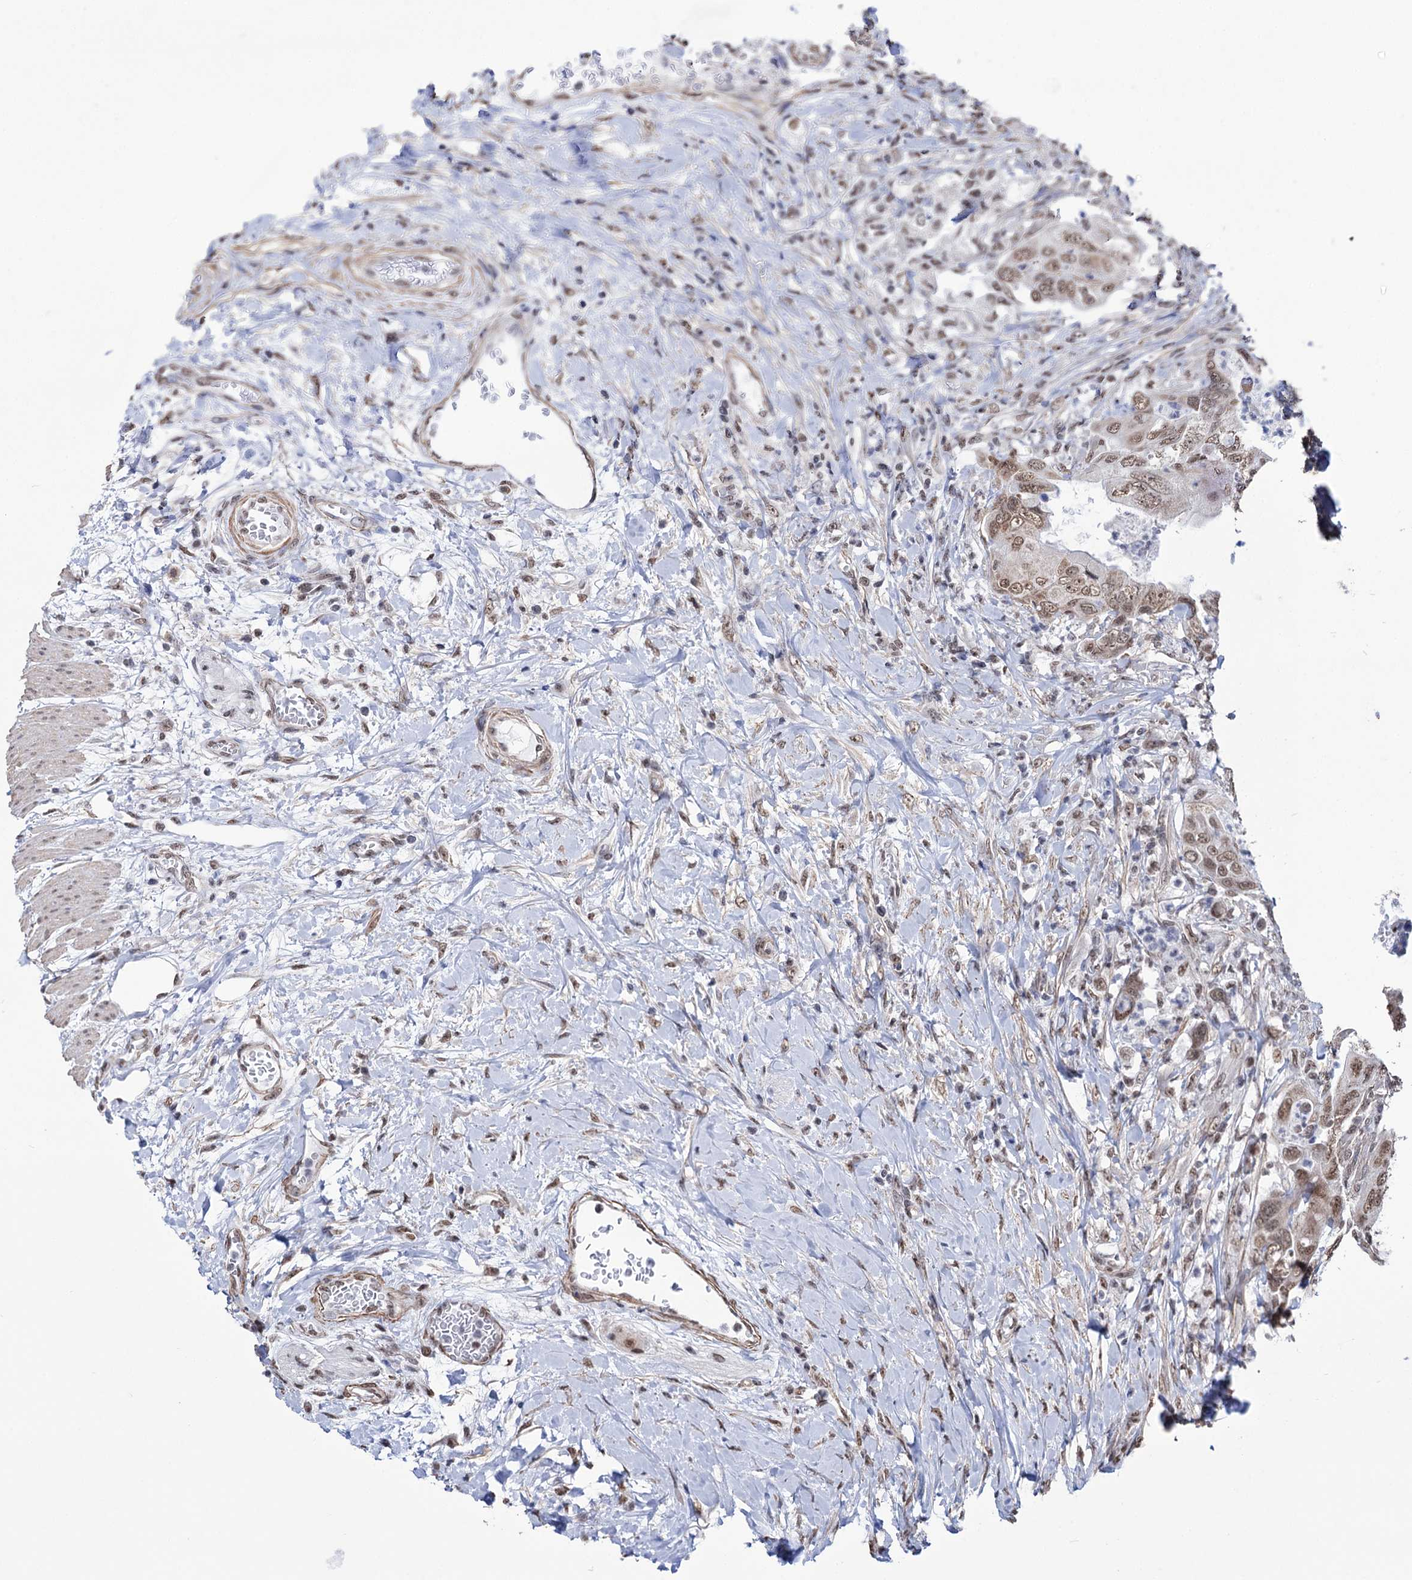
{"staining": {"intensity": "moderate", "quantity": ">75%", "location": "nuclear"}, "tissue": "colorectal cancer", "cell_type": "Tumor cells", "image_type": "cancer", "snomed": [{"axis": "morphology", "description": "Adenocarcinoma, NOS"}, {"axis": "topography", "description": "Rectum"}], "caption": "DAB (3,3'-diaminobenzidine) immunohistochemical staining of human colorectal cancer reveals moderate nuclear protein expression in approximately >75% of tumor cells. (brown staining indicates protein expression, while blue staining denotes nuclei).", "gene": "ABHD10", "patient": {"sex": "male", "age": 63}}